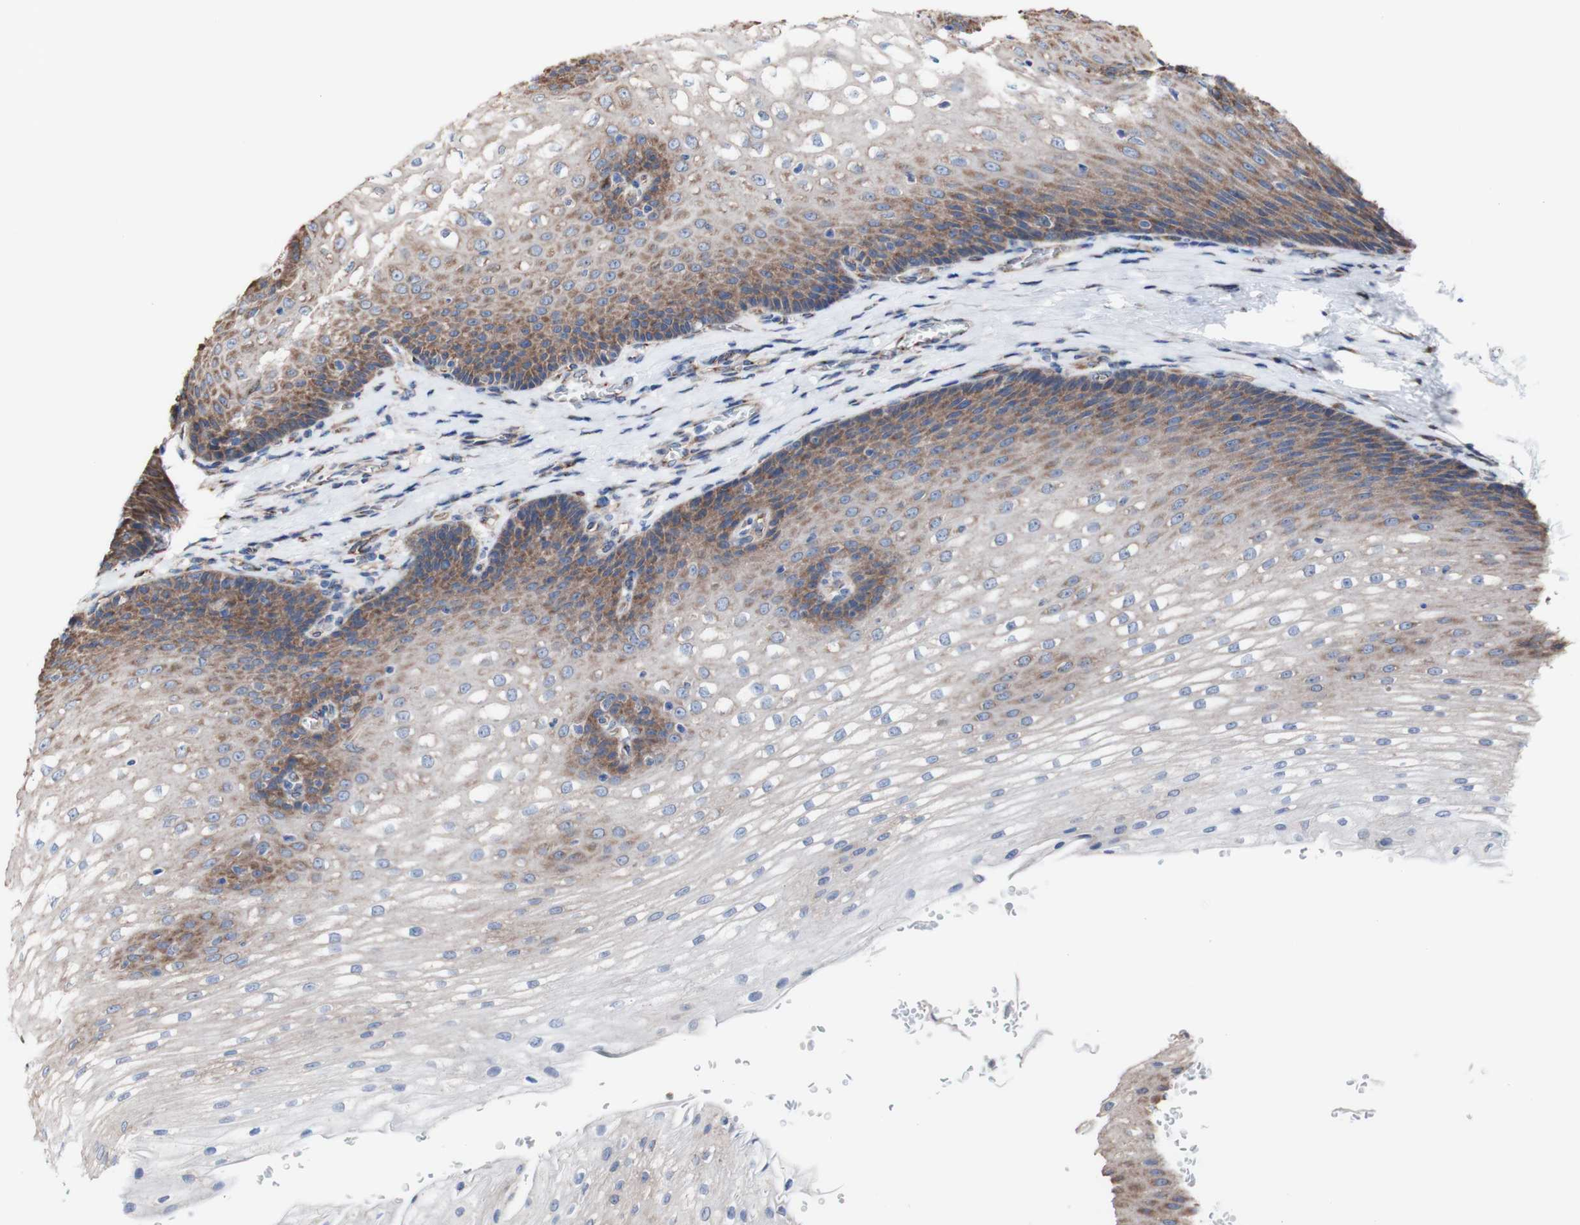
{"staining": {"intensity": "moderate", "quantity": "25%-75%", "location": "cytoplasmic/membranous"}, "tissue": "esophagus", "cell_type": "Squamous epithelial cells", "image_type": "normal", "snomed": [{"axis": "morphology", "description": "Normal tissue, NOS"}, {"axis": "topography", "description": "Esophagus"}], "caption": "The micrograph shows staining of unremarkable esophagus, revealing moderate cytoplasmic/membranous protein positivity (brown color) within squamous epithelial cells.", "gene": "LRIG3", "patient": {"sex": "male", "age": 48}}